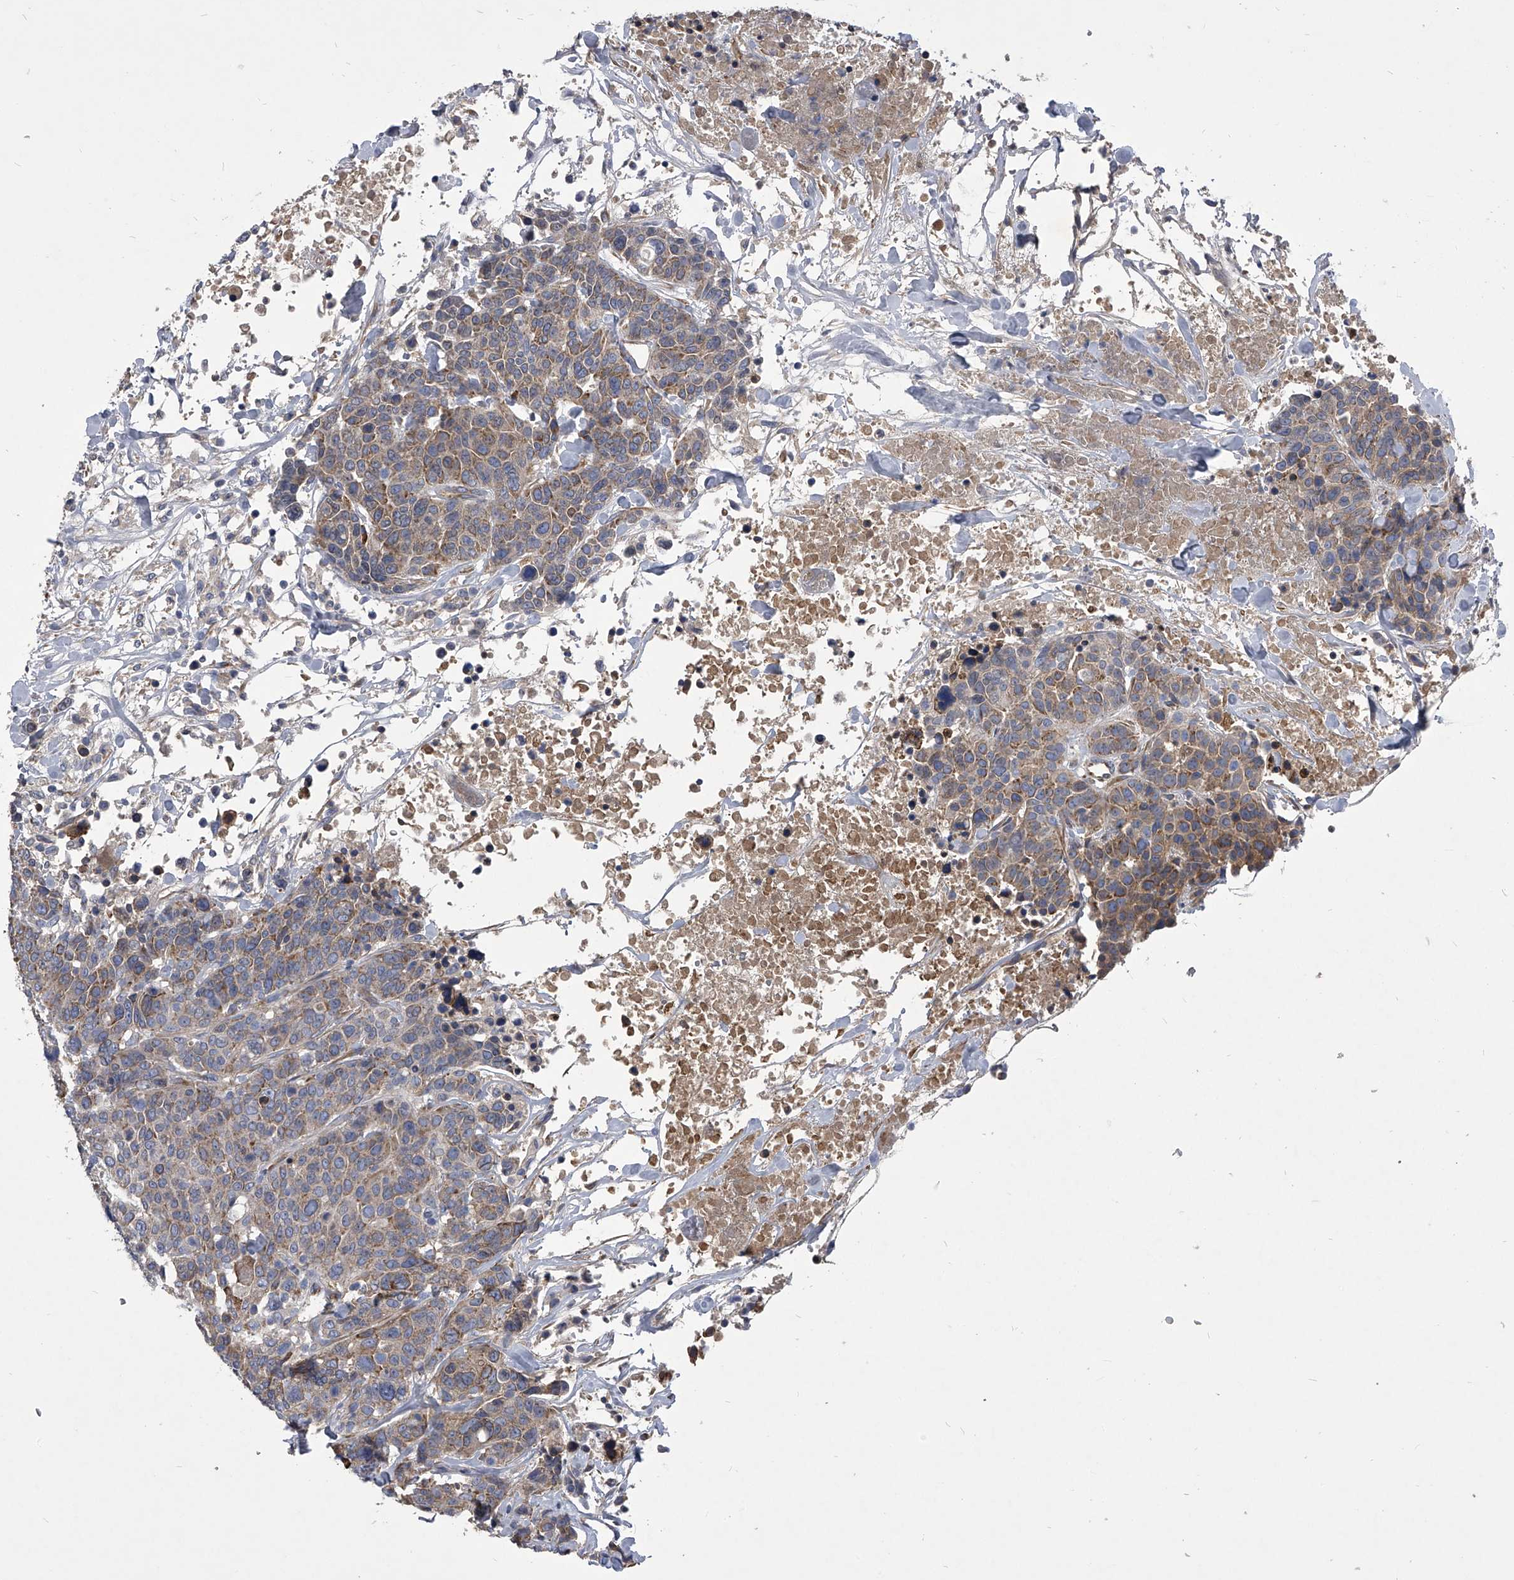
{"staining": {"intensity": "weak", "quantity": ">75%", "location": "cytoplasmic/membranous"}, "tissue": "breast cancer", "cell_type": "Tumor cells", "image_type": "cancer", "snomed": [{"axis": "morphology", "description": "Duct carcinoma"}, {"axis": "topography", "description": "Breast"}], "caption": "Protein staining of breast cancer tissue shows weak cytoplasmic/membranous positivity in about >75% of tumor cells.", "gene": "CCR4", "patient": {"sex": "female", "age": 37}}